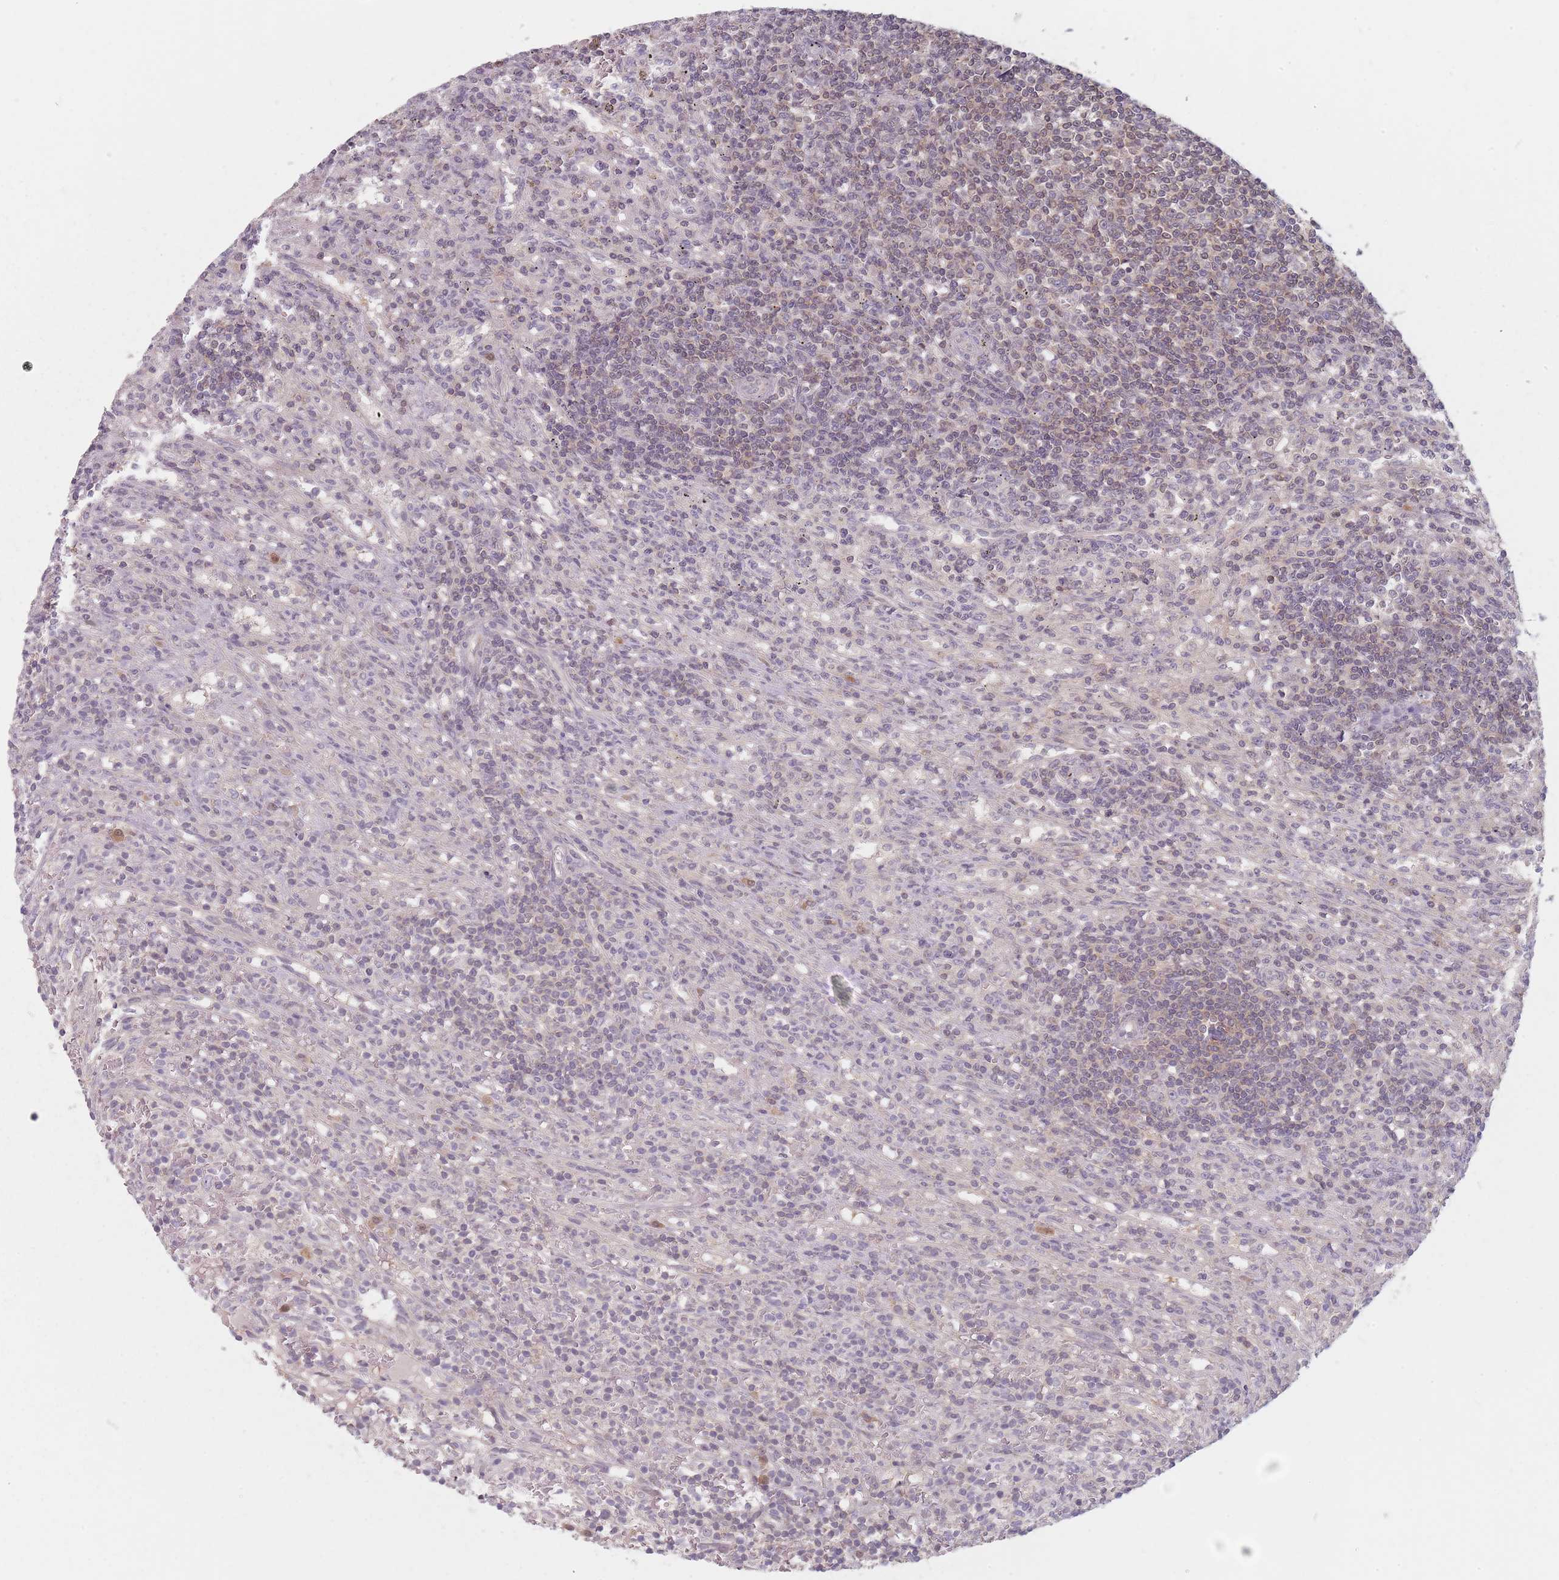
{"staining": {"intensity": "weak", "quantity": "<25%", "location": "nuclear"}, "tissue": "lymphoma", "cell_type": "Tumor cells", "image_type": "cancer", "snomed": [{"axis": "morphology", "description": "Malignant lymphoma, non-Hodgkin's type, Low grade"}, {"axis": "topography", "description": "Spleen"}], "caption": "The immunohistochemistry (IHC) image has no significant positivity in tumor cells of lymphoma tissue.", "gene": "NAXE", "patient": {"sex": "male", "age": 76}}